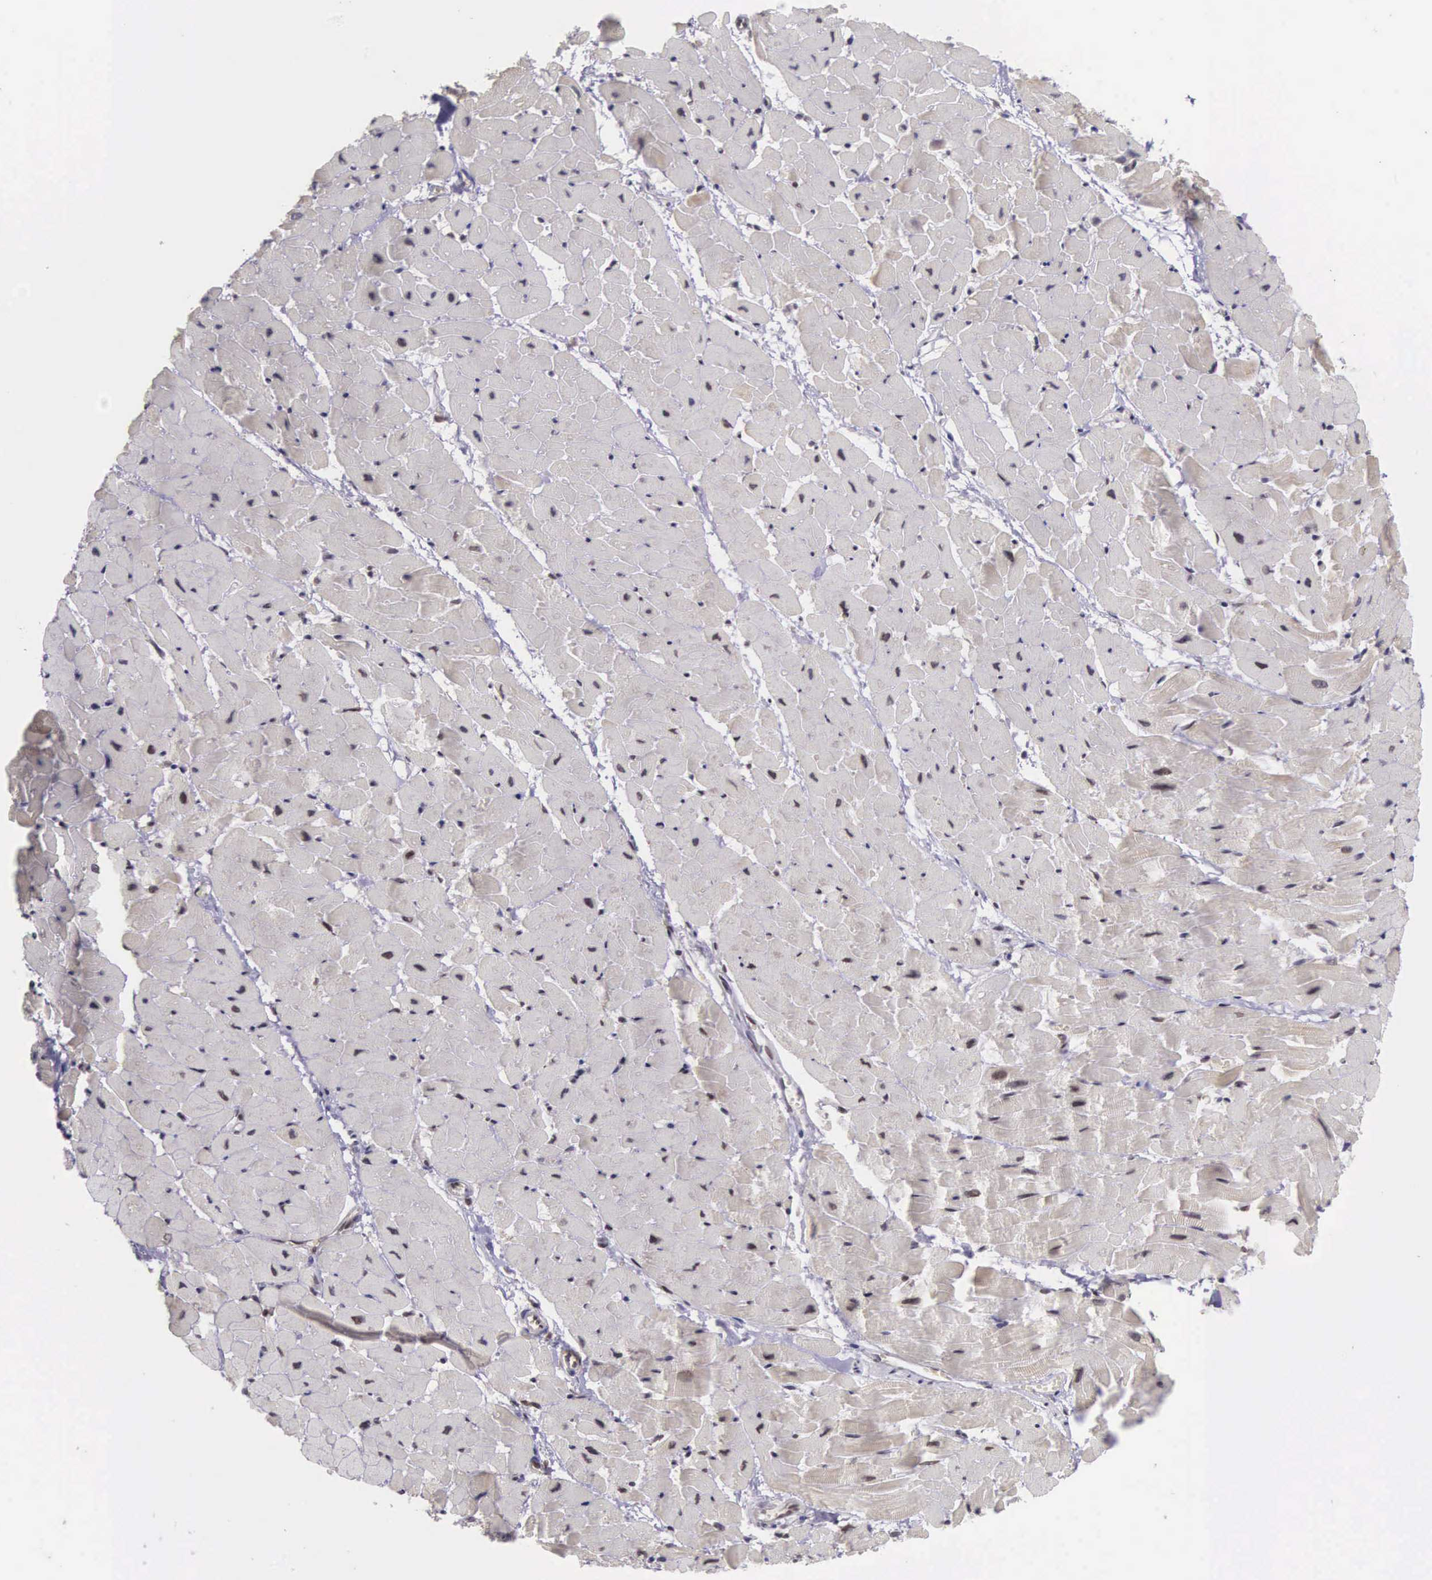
{"staining": {"intensity": "negative", "quantity": "none", "location": "none"}, "tissue": "heart muscle", "cell_type": "Cardiomyocytes", "image_type": "normal", "snomed": [{"axis": "morphology", "description": "Normal tissue, NOS"}, {"axis": "topography", "description": "Heart"}], "caption": "Cardiomyocytes are negative for brown protein staining in benign heart muscle. The staining was performed using DAB (3,3'-diaminobenzidine) to visualize the protein expression in brown, while the nuclei were stained in blue with hematoxylin (Magnification: 20x).", "gene": "SLC25A21", "patient": {"sex": "female", "age": 19}}